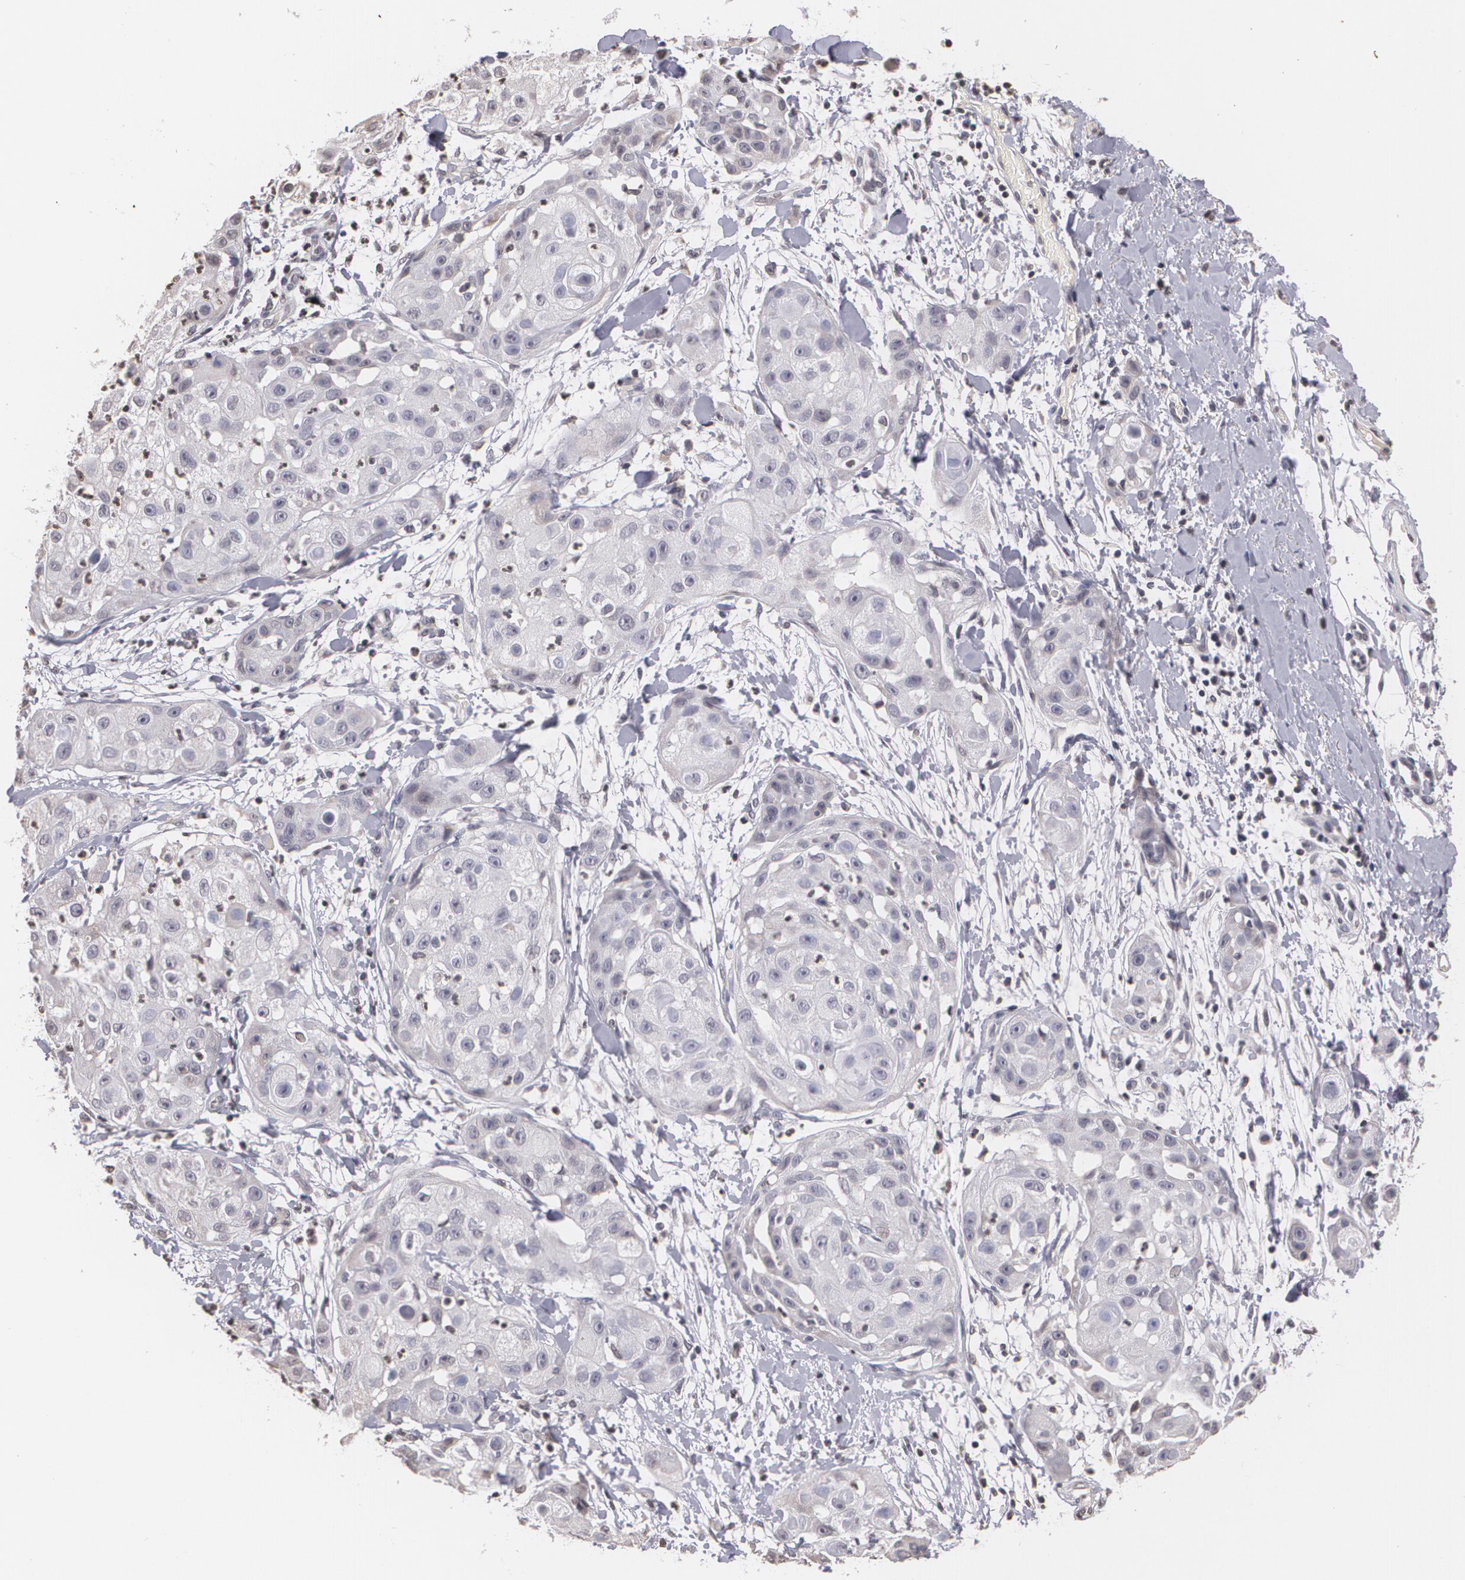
{"staining": {"intensity": "negative", "quantity": "none", "location": "none"}, "tissue": "skin cancer", "cell_type": "Tumor cells", "image_type": "cancer", "snomed": [{"axis": "morphology", "description": "Squamous cell carcinoma, NOS"}, {"axis": "topography", "description": "Skin"}], "caption": "Tumor cells are negative for protein expression in human skin cancer.", "gene": "THRB", "patient": {"sex": "female", "age": 57}}